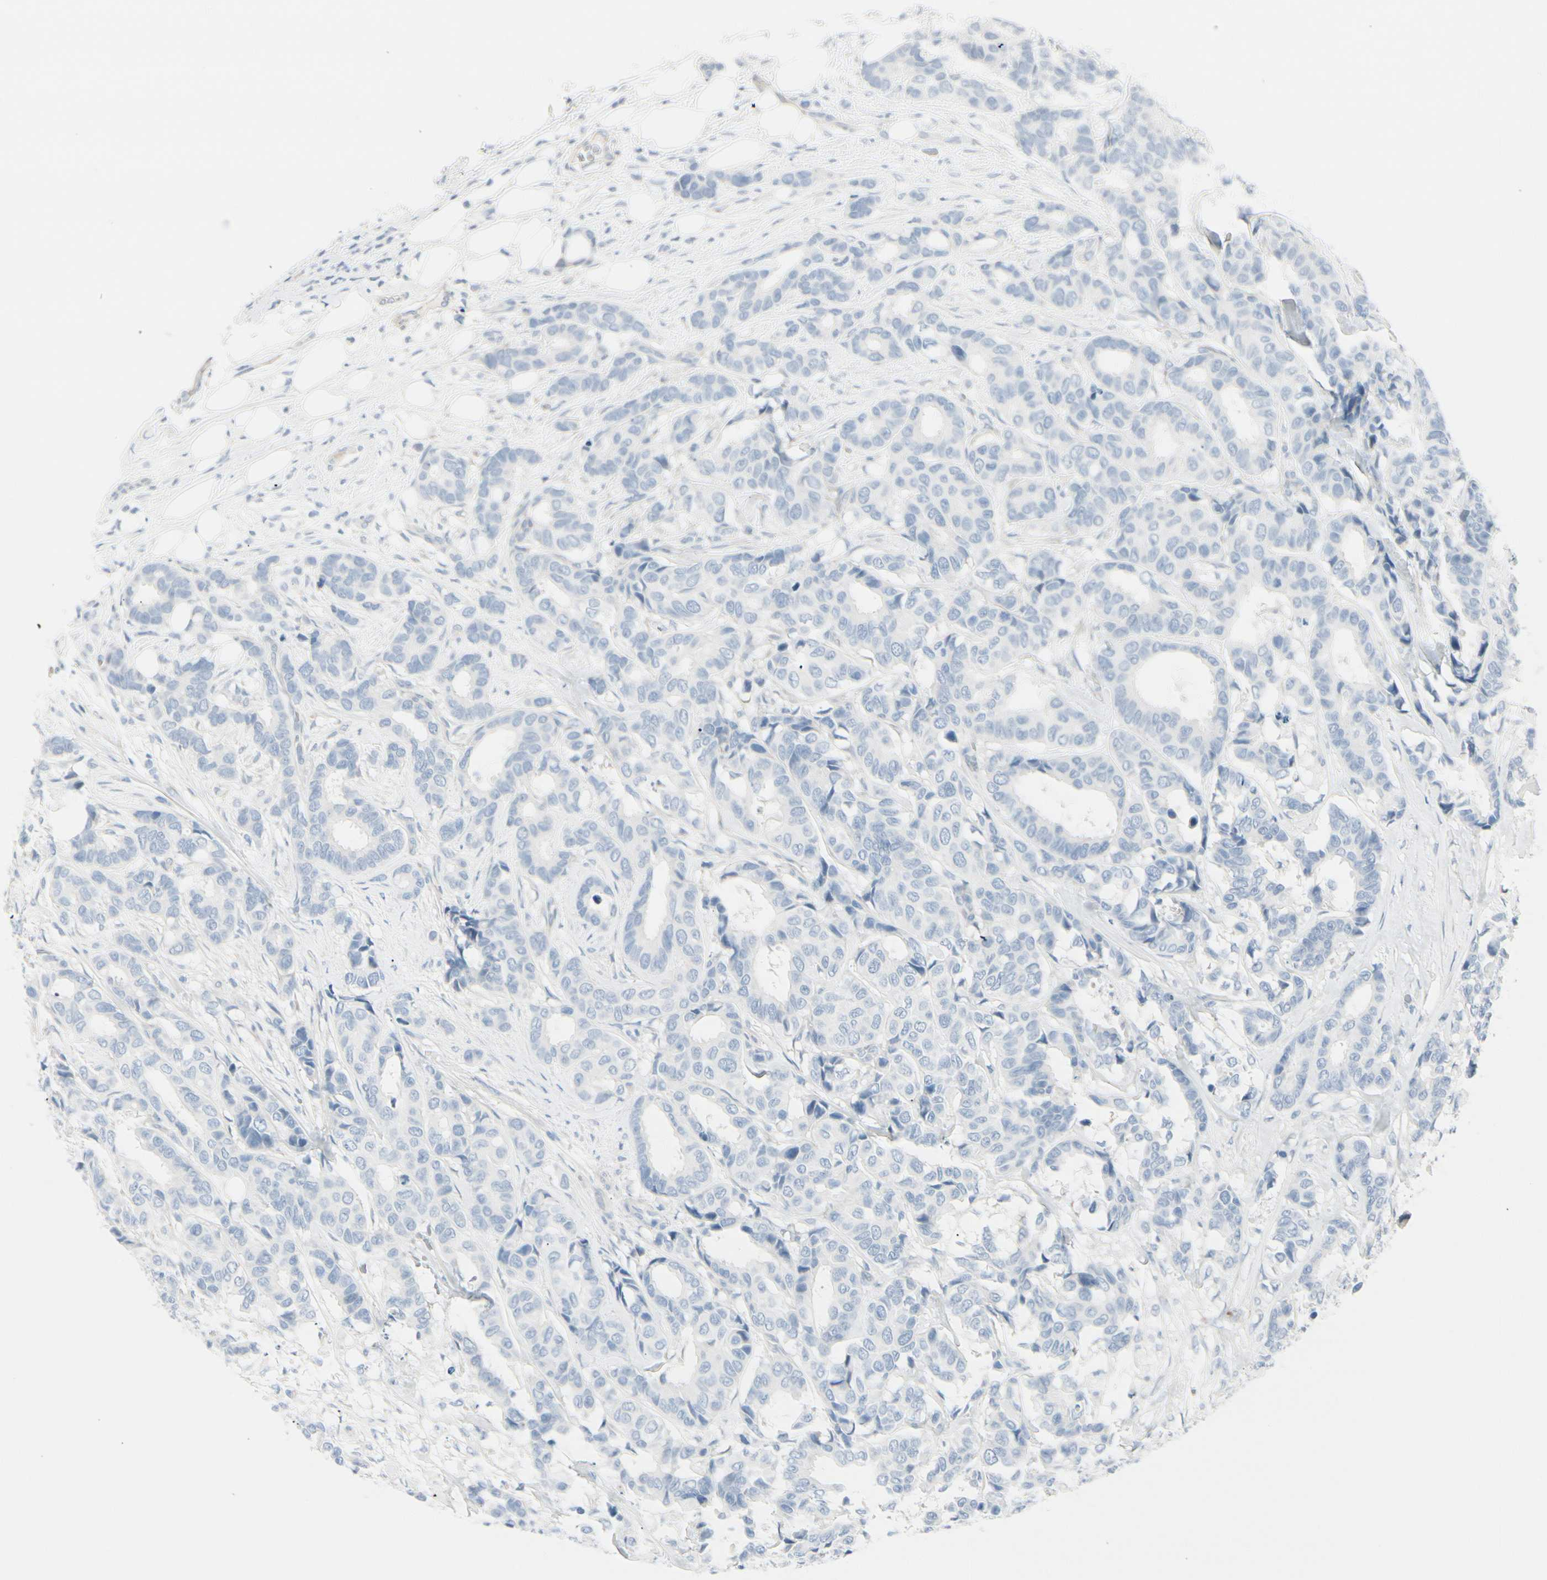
{"staining": {"intensity": "negative", "quantity": "none", "location": "none"}, "tissue": "breast cancer", "cell_type": "Tumor cells", "image_type": "cancer", "snomed": [{"axis": "morphology", "description": "Duct carcinoma"}, {"axis": "topography", "description": "Breast"}], "caption": "Infiltrating ductal carcinoma (breast) stained for a protein using immunohistochemistry exhibits no expression tumor cells.", "gene": "CDHR5", "patient": {"sex": "female", "age": 87}}